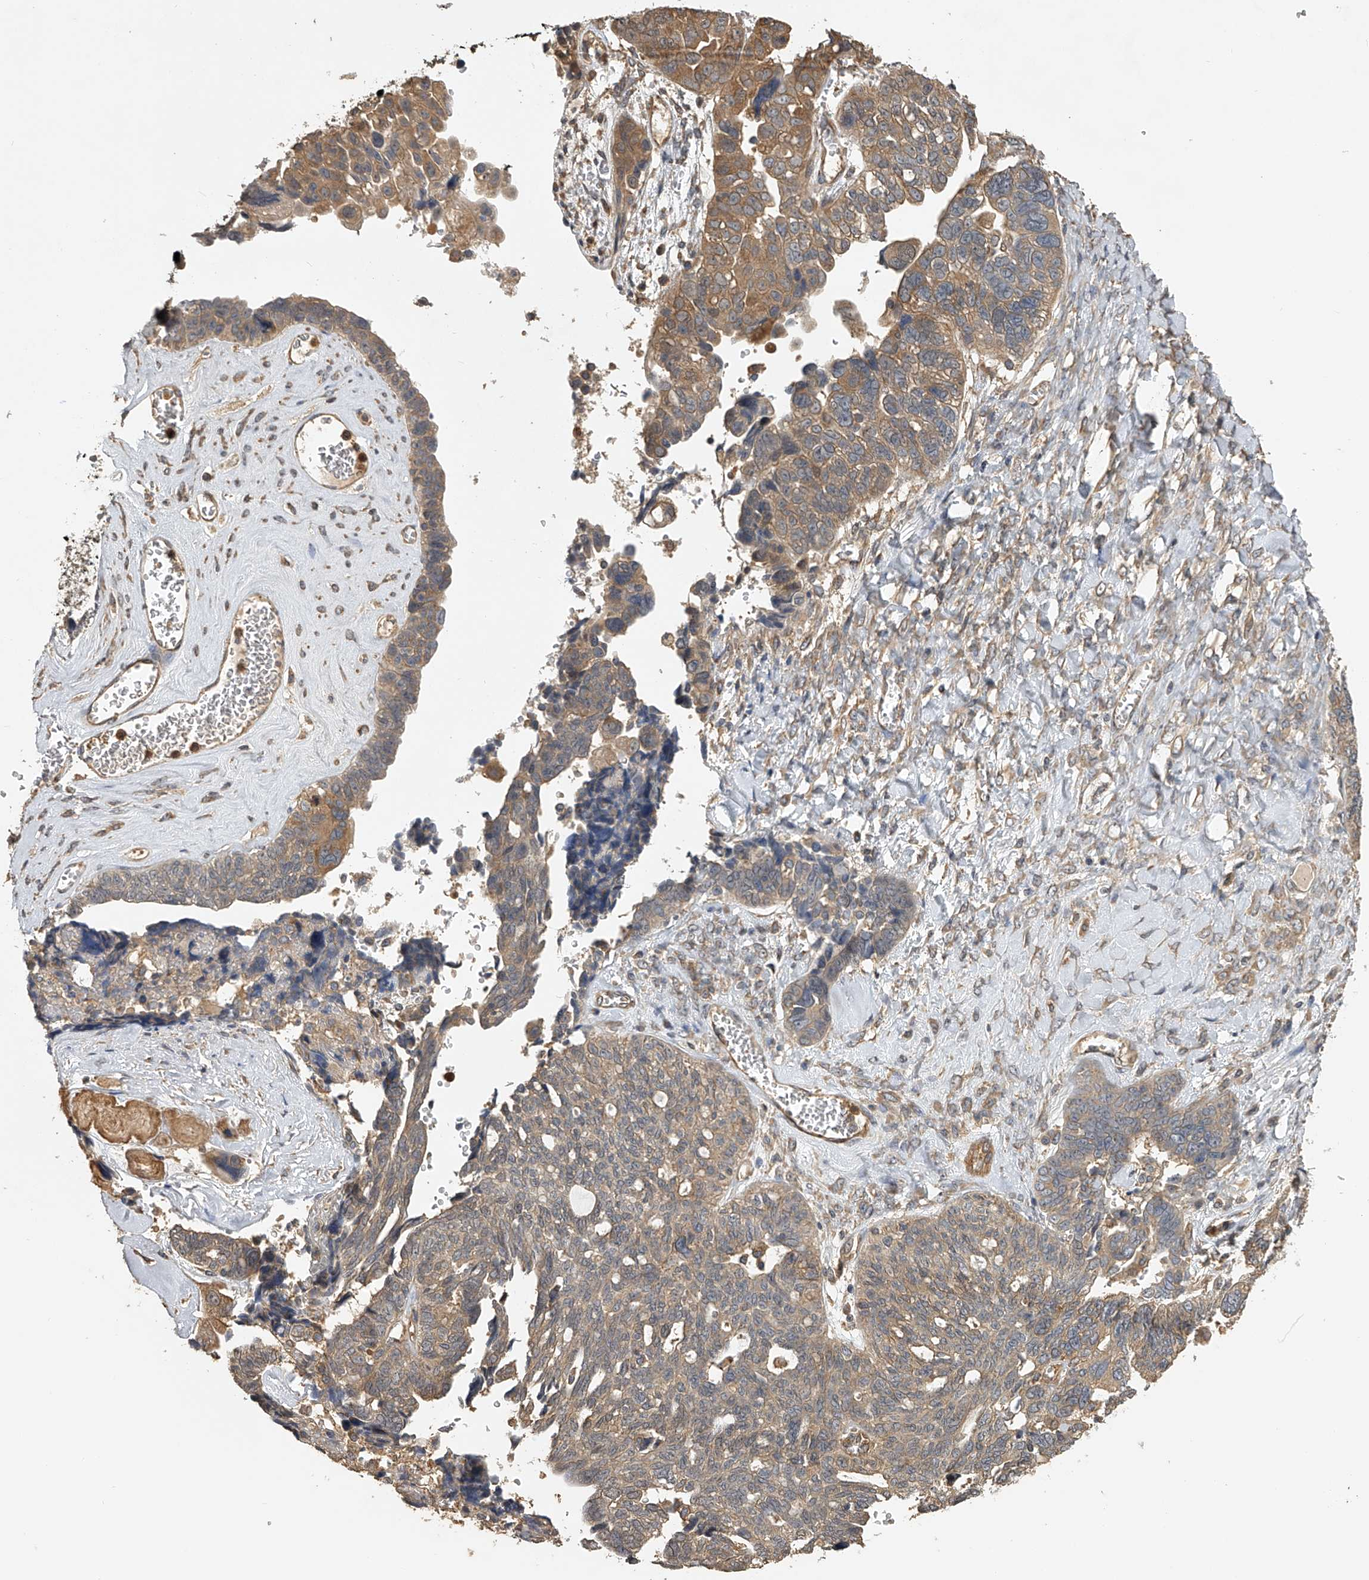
{"staining": {"intensity": "moderate", "quantity": "25%-75%", "location": "cytoplasmic/membranous"}, "tissue": "ovarian cancer", "cell_type": "Tumor cells", "image_type": "cancer", "snomed": [{"axis": "morphology", "description": "Cystadenocarcinoma, serous, NOS"}, {"axis": "topography", "description": "Ovary"}], "caption": "Protein staining of ovarian cancer tissue exhibits moderate cytoplasmic/membranous positivity in approximately 25%-75% of tumor cells.", "gene": "PTPRA", "patient": {"sex": "female", "age": 79}}